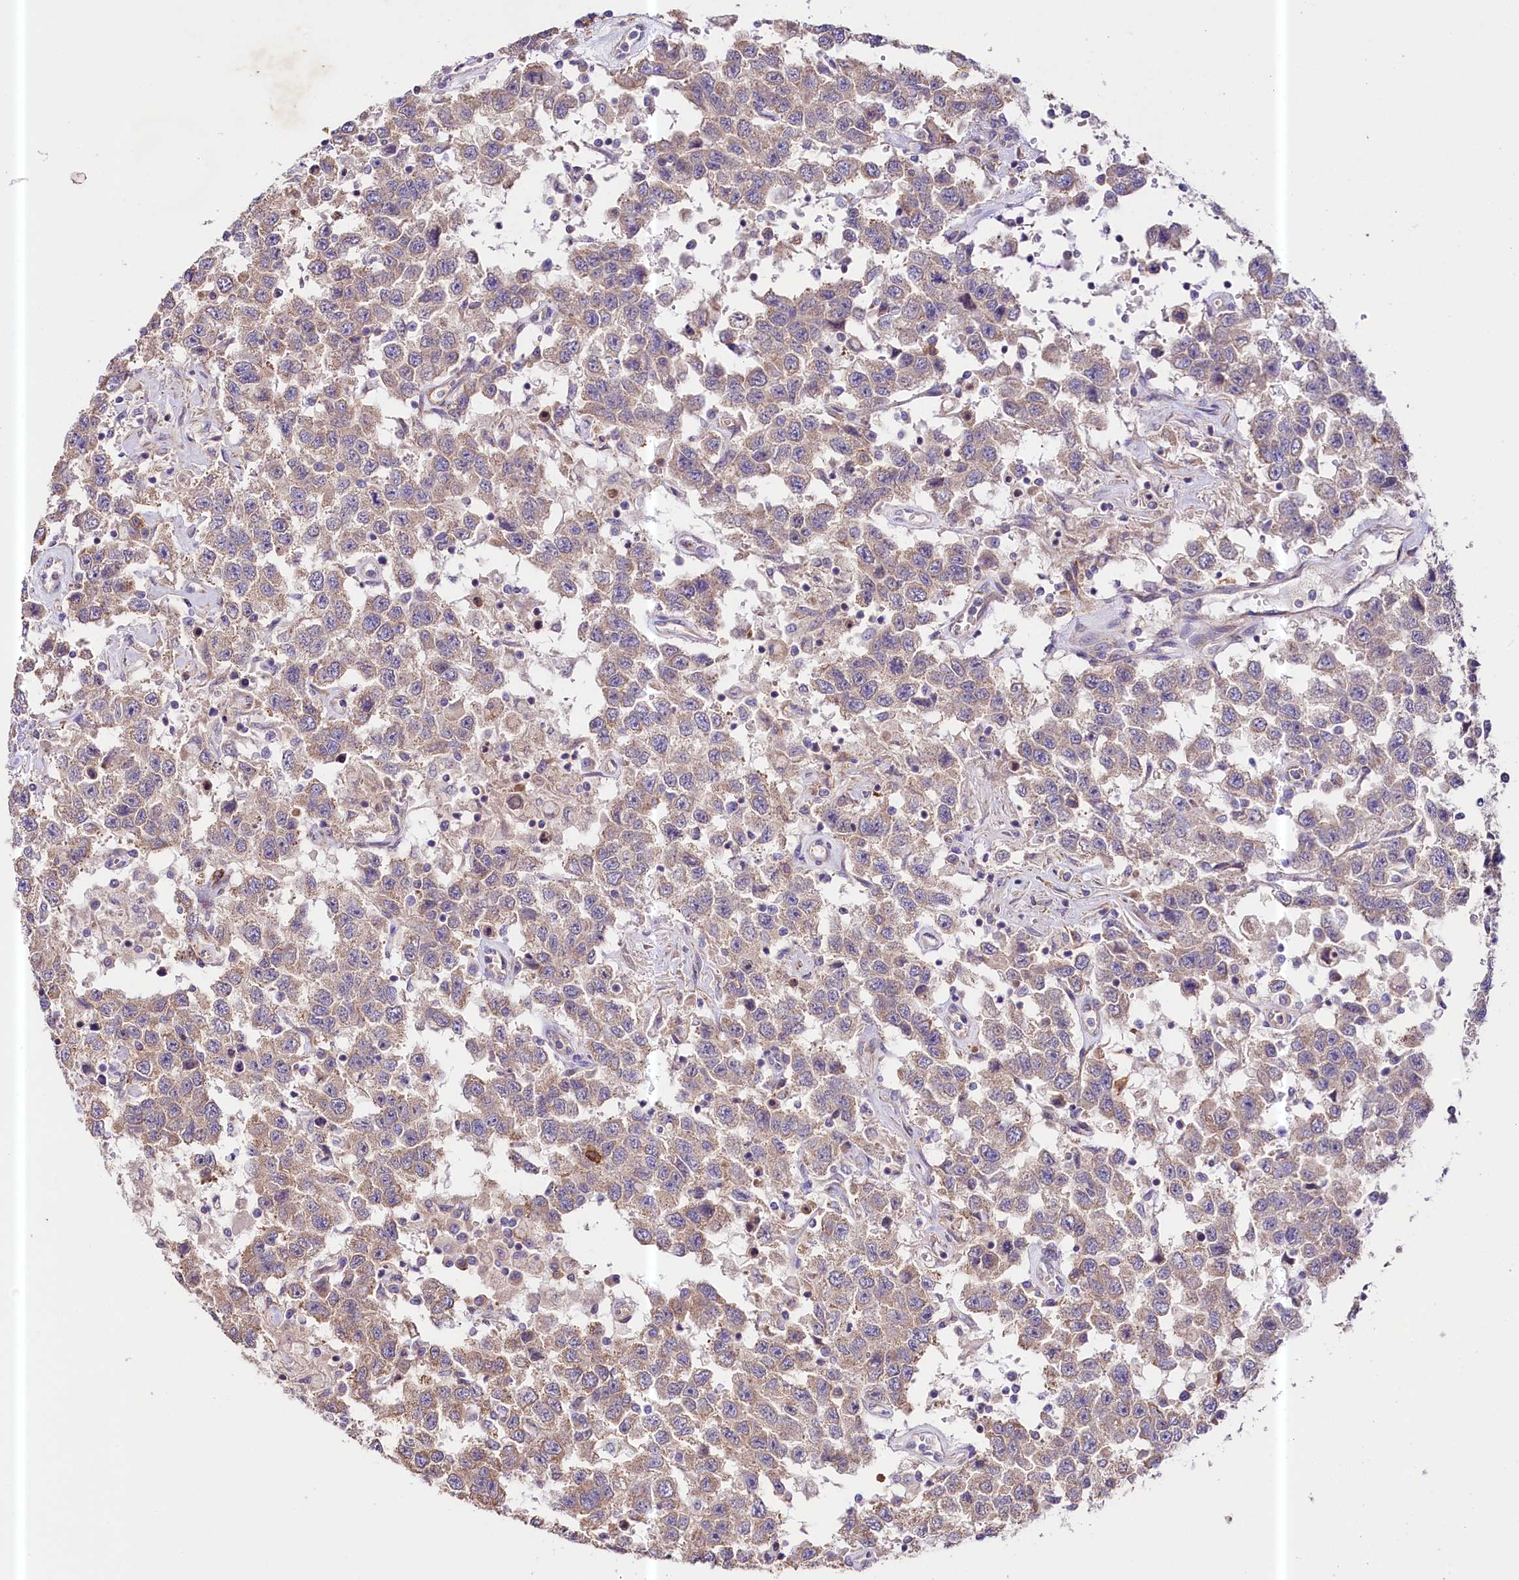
{"staining": {"intensity": "moderate", "quantity": ">75%", "location": "cytoplasmic/membranous"}, "tissue": "testis cancer", "cell_type": "Tumor cells", "image_type": "cancer", "snomed": [{"axis": "morphology", "description": "Seminoma, NOS"}, {"axis": "topography", "description": "Testis"}], "caption": "Immunohistochemical staining of seminoma (testis) reveals medium levels of moderate cytoplasmic/membranous protein staining in about >75% of tumor cells.", "gene": "CEP295", "patient": {"sex": "male", "age": 41}}